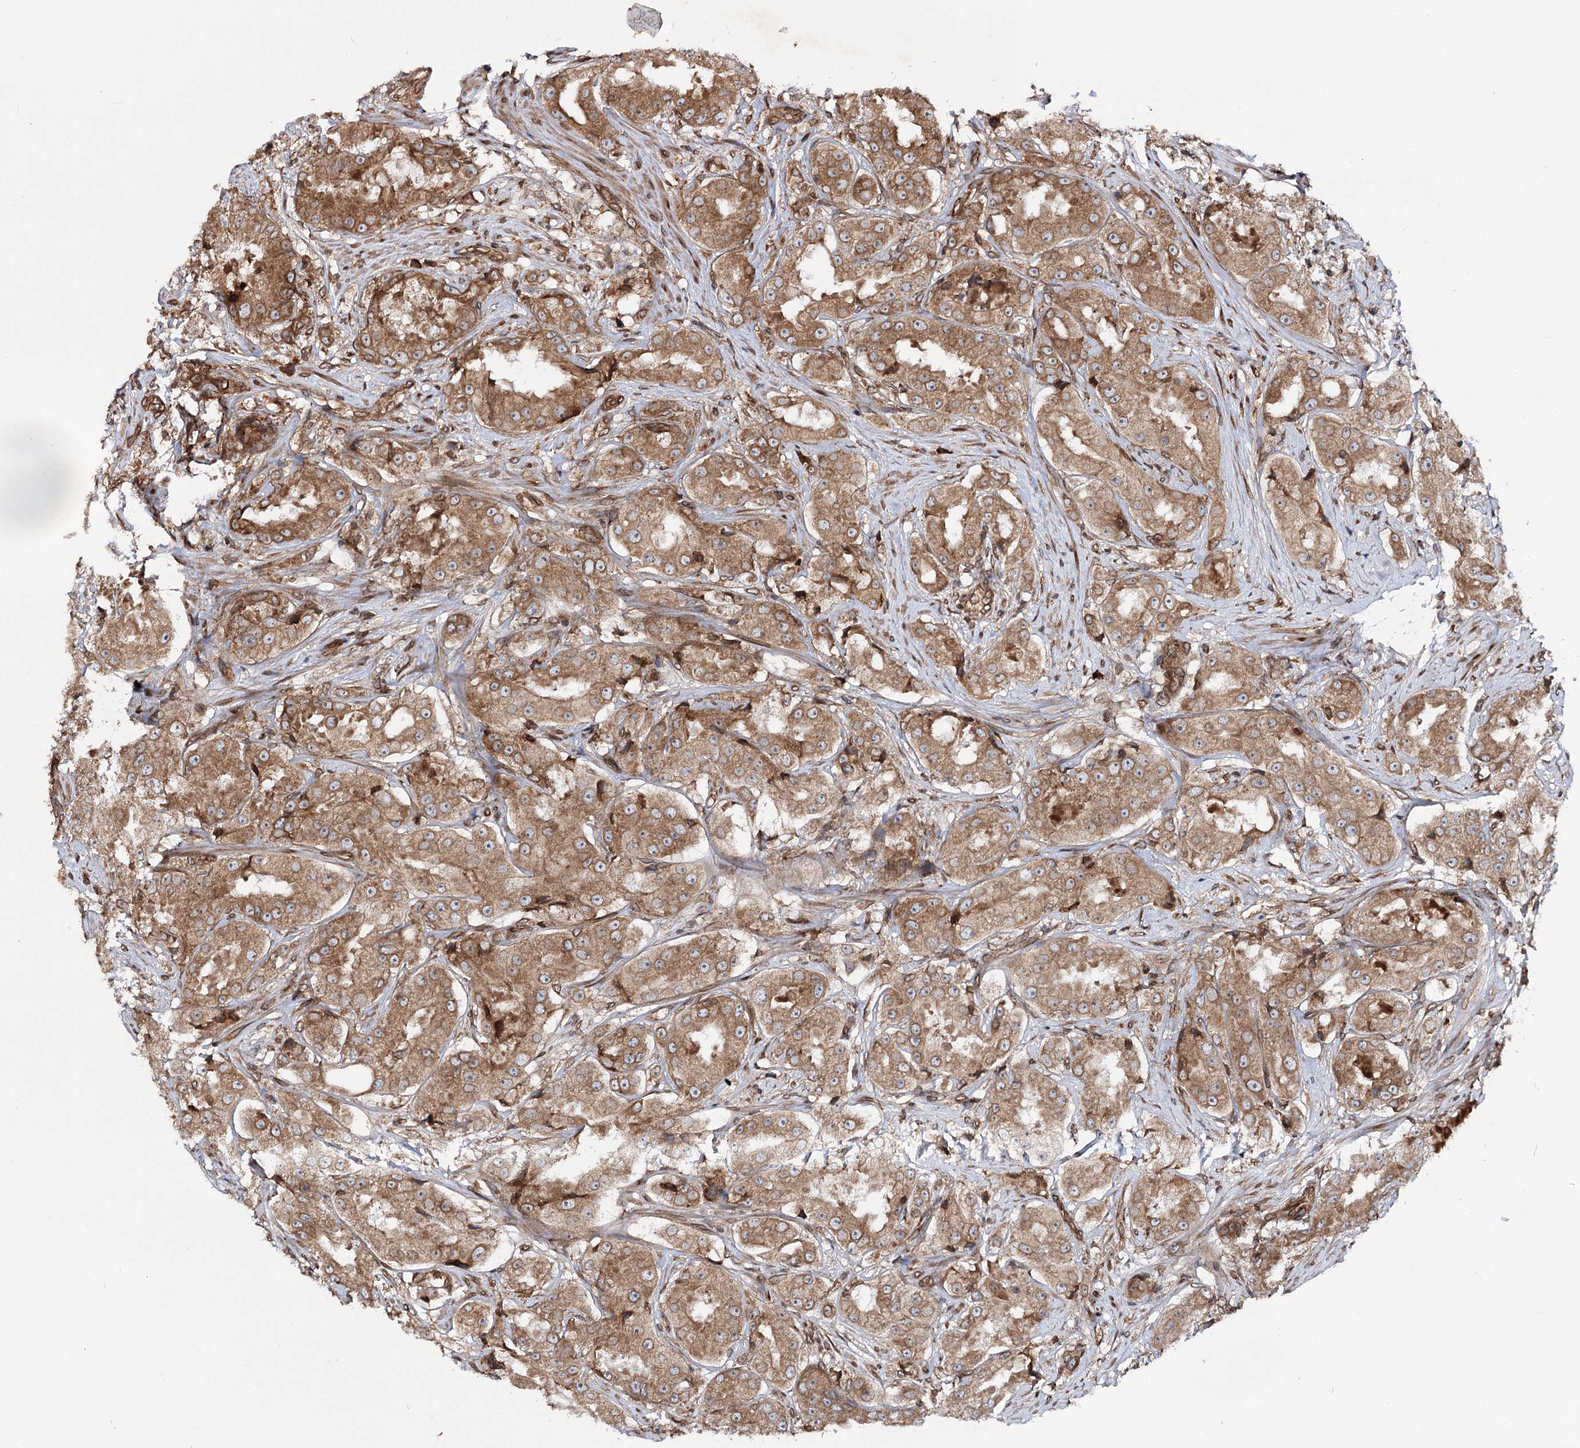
{"staining": {"intensity": "moderate", "quantity": ">75%", "location": "cytoplasmic/membranous"}, "tissue": "prostate cancer", "cell_type": "Tumor cells", "image_type": "cancer", "snomed": [{"axis": "morphology", "description": "Adenocarcinoma, High grade"}, {"axis": "topography", "description": "Prostate"}], "caption": "IHC of human prostate cancer shows medium levels of moderate cytoplasmic/membranous expression in approximately >75% of tumor cells.", "gene": "FGFR1OP2", "patient": {"sex": "male", "age": 73}}